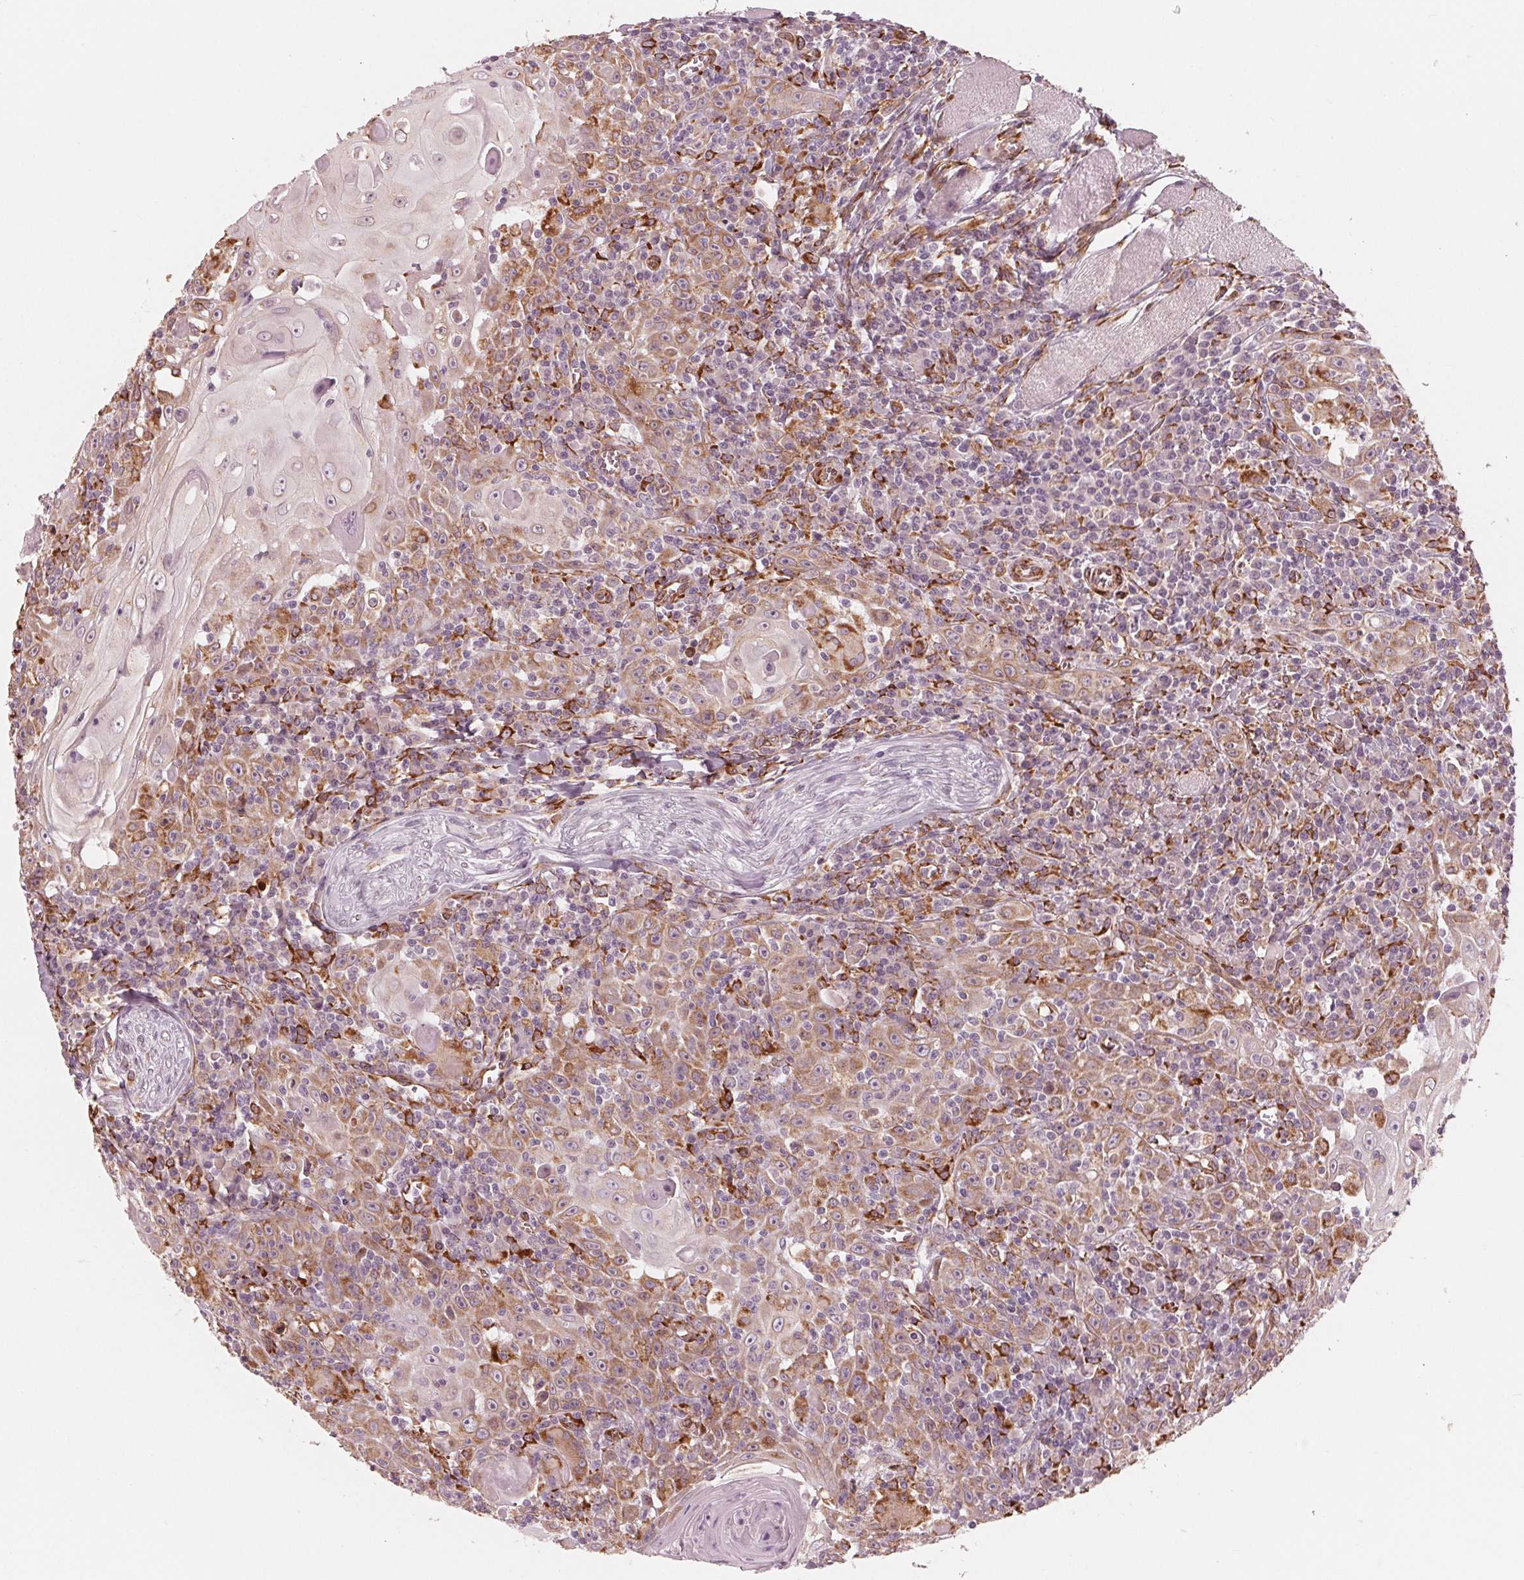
{"staining": {"intensity": "moderate", "quantity": ">75%", "location": "cytoplasmic/membranous"}, "tissue": "head and neck cancer", "cell_type": "Tumor cells", "image_type": "cancer", "snomed": [{"axis": "morphology", "description": "Squamous cell carcinoma, NOS"}, {"axis": "topography", "description": "Head-Neck"}], "caption": "High-magnification brightfield microscopy of head and neck cancer (squamous cell carcinoma) stained with DAB (brown) and counterstained with hematoxylin (blue). tumor cells exhibit moderate cytoplasmic/membranous expression is present in approximately>75% of cells.", "gene": "IKBIP", "patient": {"sex": "male", "age": 52}}